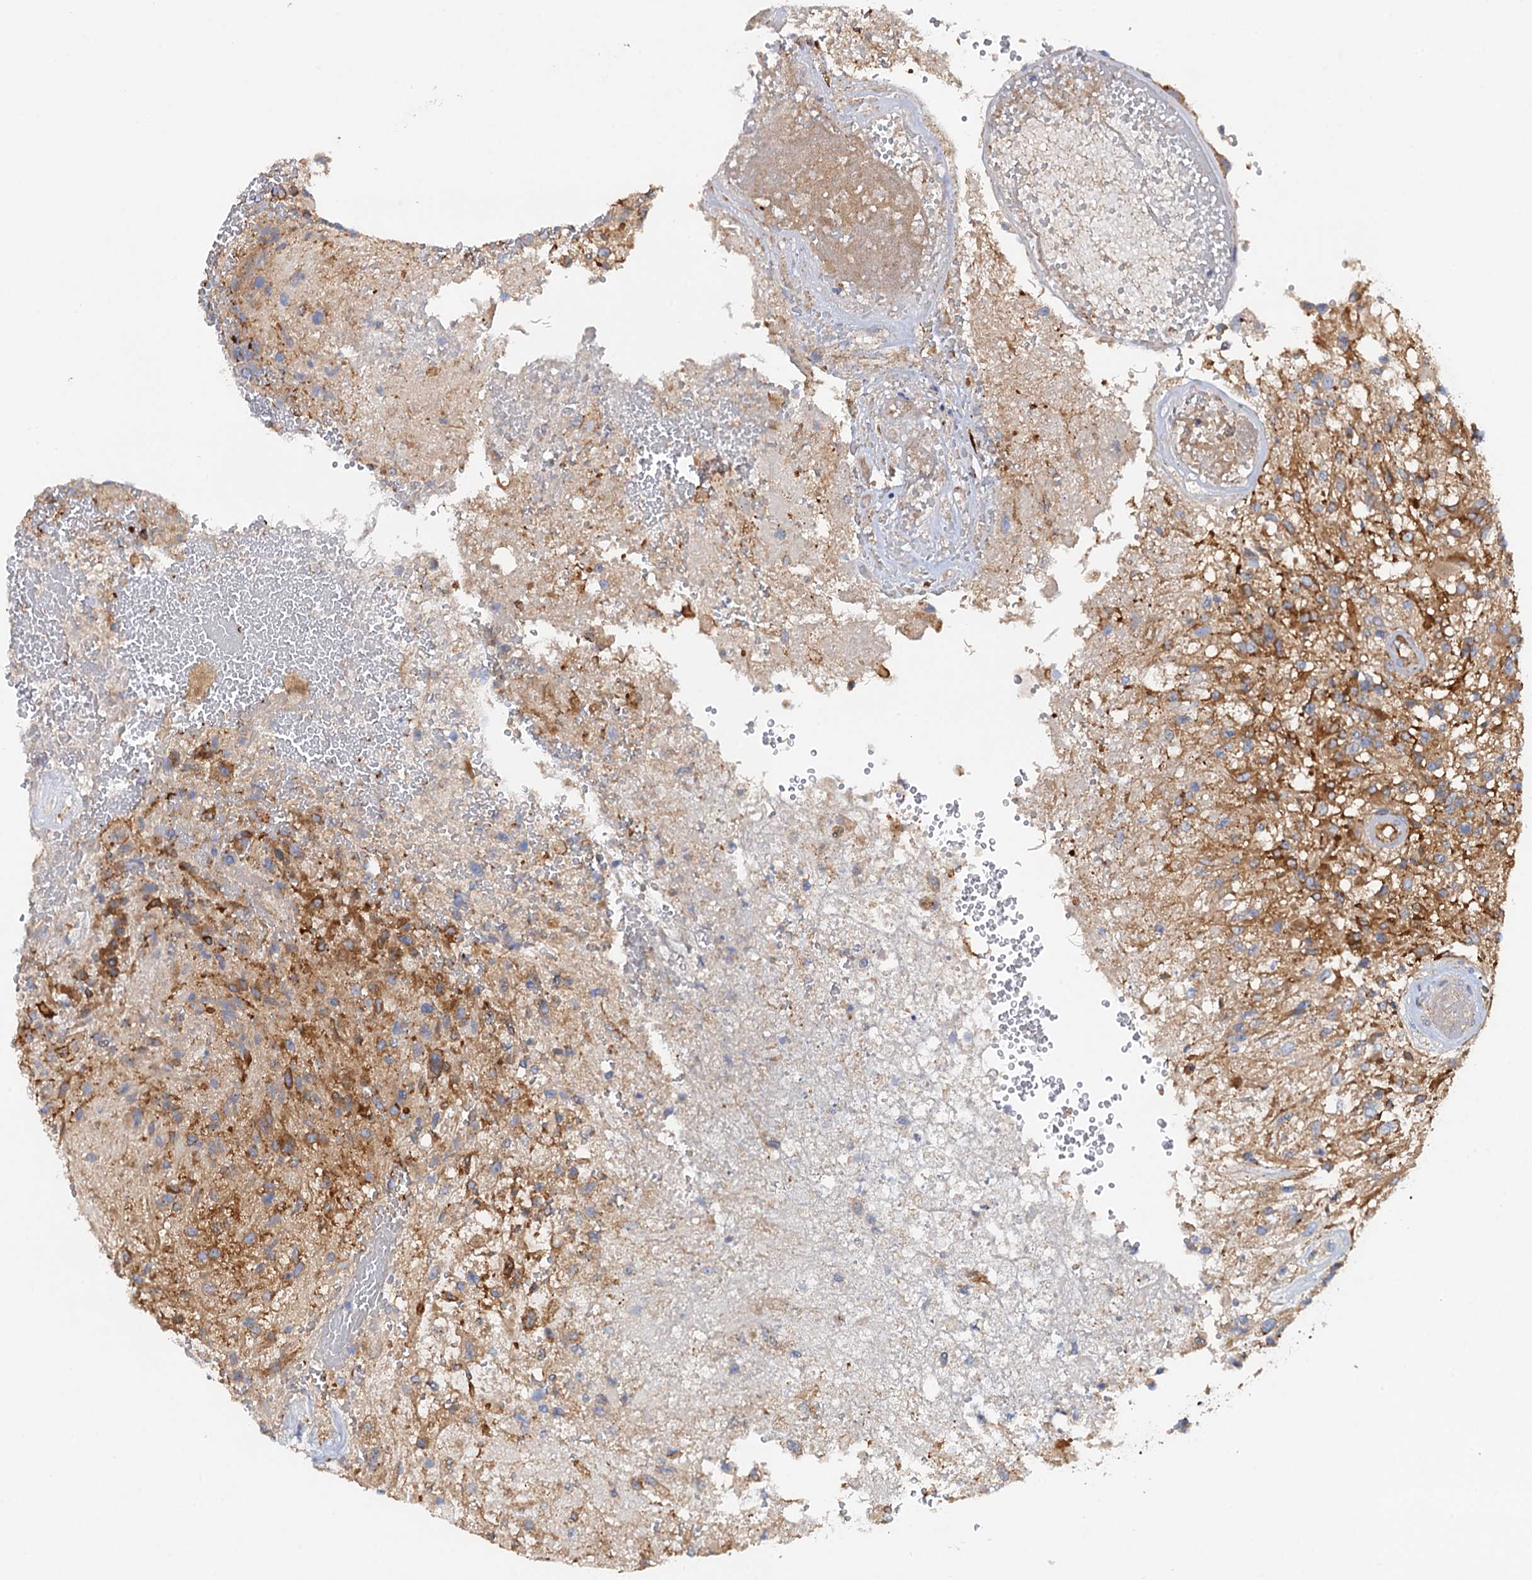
{"staining": {"intensity": "moderate", "quantity": ">75%", "location": "cytoplasmic/membranous"}, "tissue": "glioma", "cell_type": "Tumor cells", "image_type": "cancer", "snomed": [{"axis": "morphology", "description": "Glioma, malignant, High grade"}, {"axis": "topography", "description": "Brain"}], "caption": "DAB (3,3'-diaminobenzidine) immunohistochemical staining of human malignant glioma (high-grade) demonstrates moderate cytoplasmic/membranous protein staining in about >75% of tumor cells. Immunohistochemistry (ihc) stains the protein in brown and the nuclei are stained blue.", "gene": "MRPL48", "patient": {"sex": "male", "age": 56}}